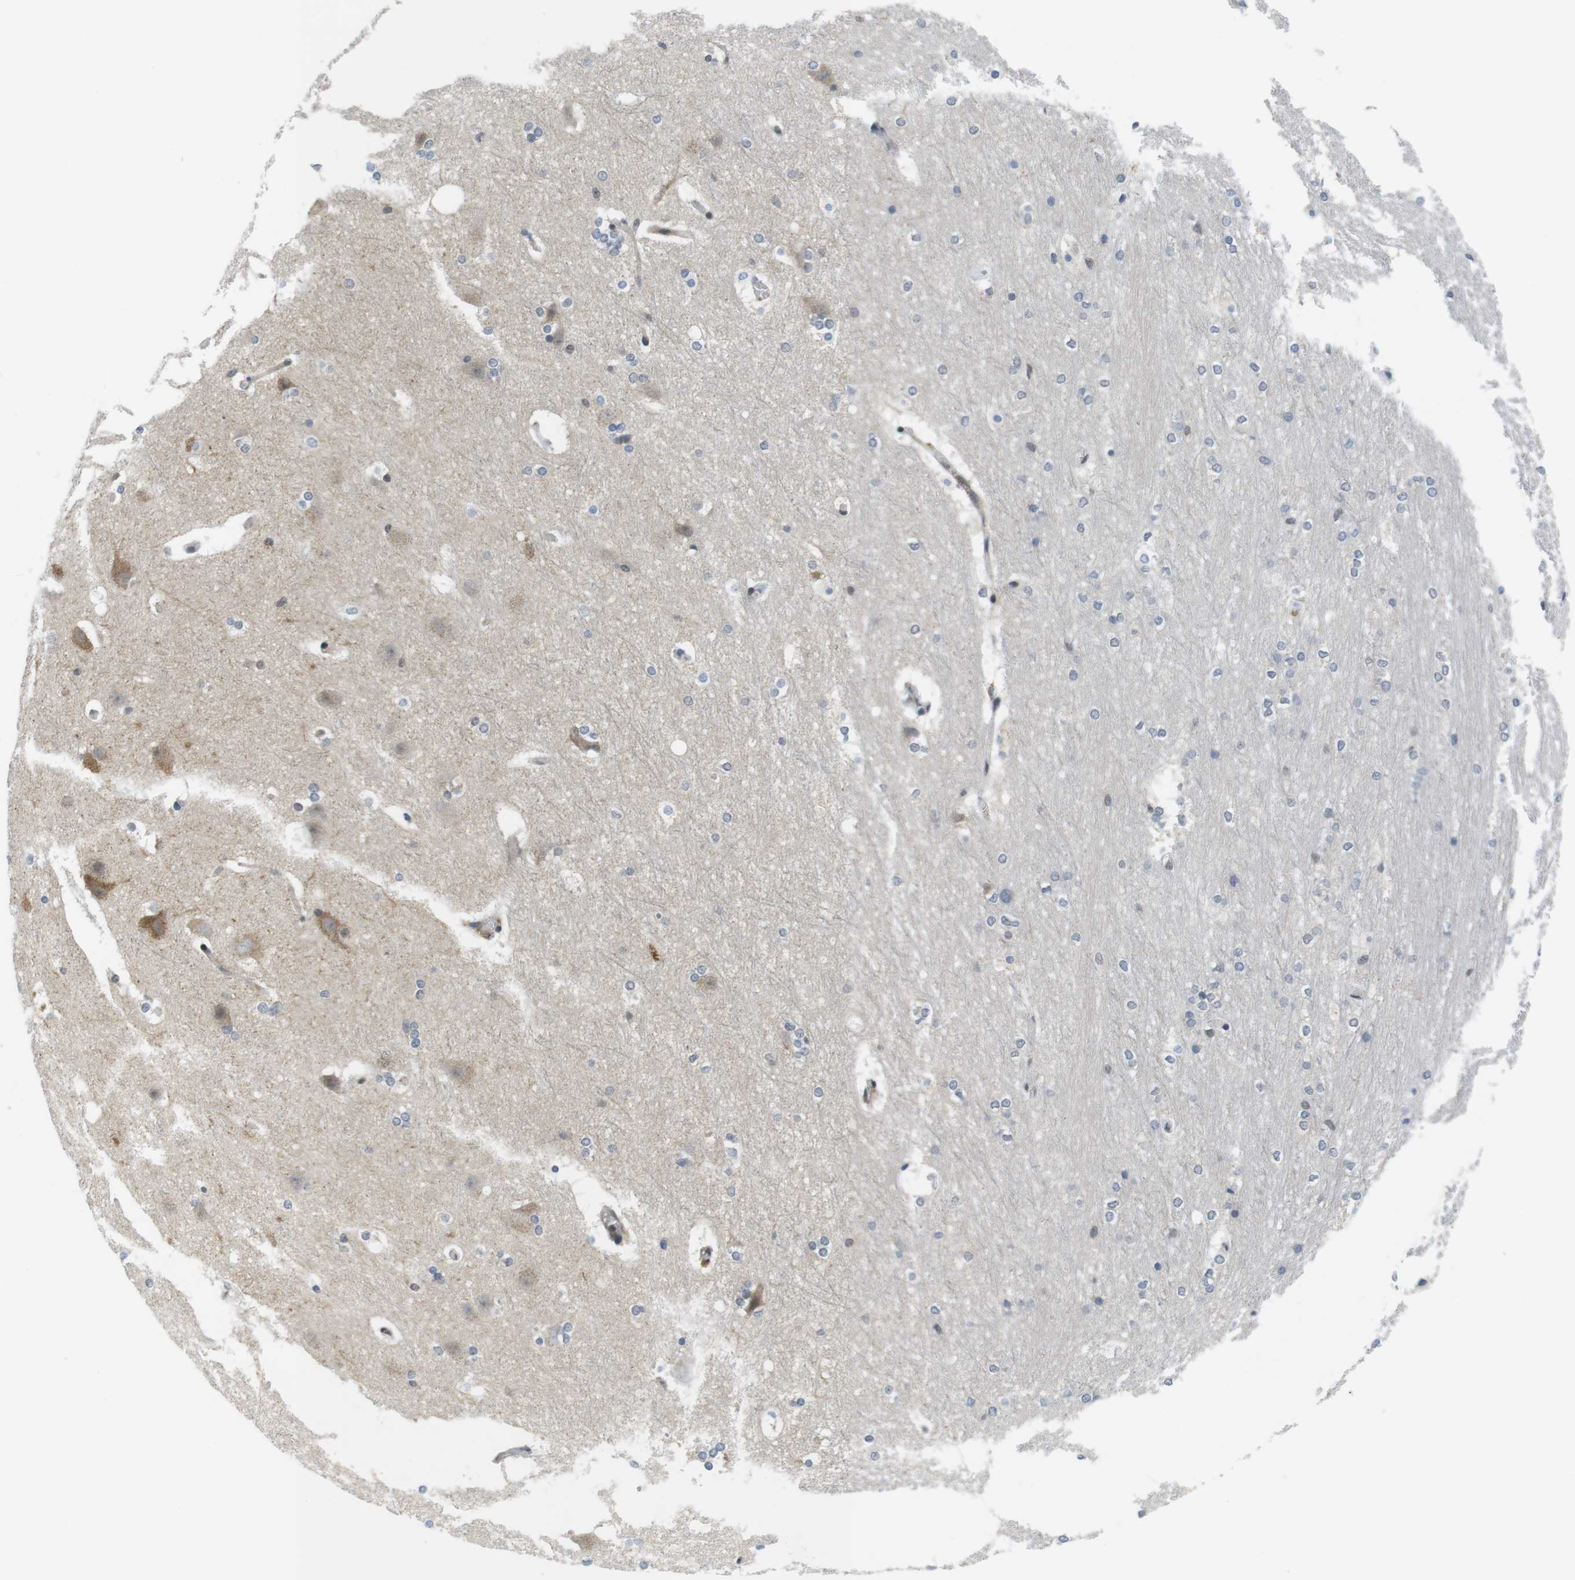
{"staining": {"intensity": "weak", "quantity": "<25%", "location": "nuclear"}, "tissue": "hippocampus", "cell_type": "Glial cells", "image_type": "normal", "snomed": [{"axis": "morphology", "description": "Normal tissue, NOS"}, {"axis": "topography", "description": "Hippocampus"}], "caption": "This is a micrograph of immunohistochemistry (IHC) staining of unremarkable hippocampus, which shows no staining in glial cells.", "gene": "BRD4", "patient": {"sex": "female", "age": 19}}